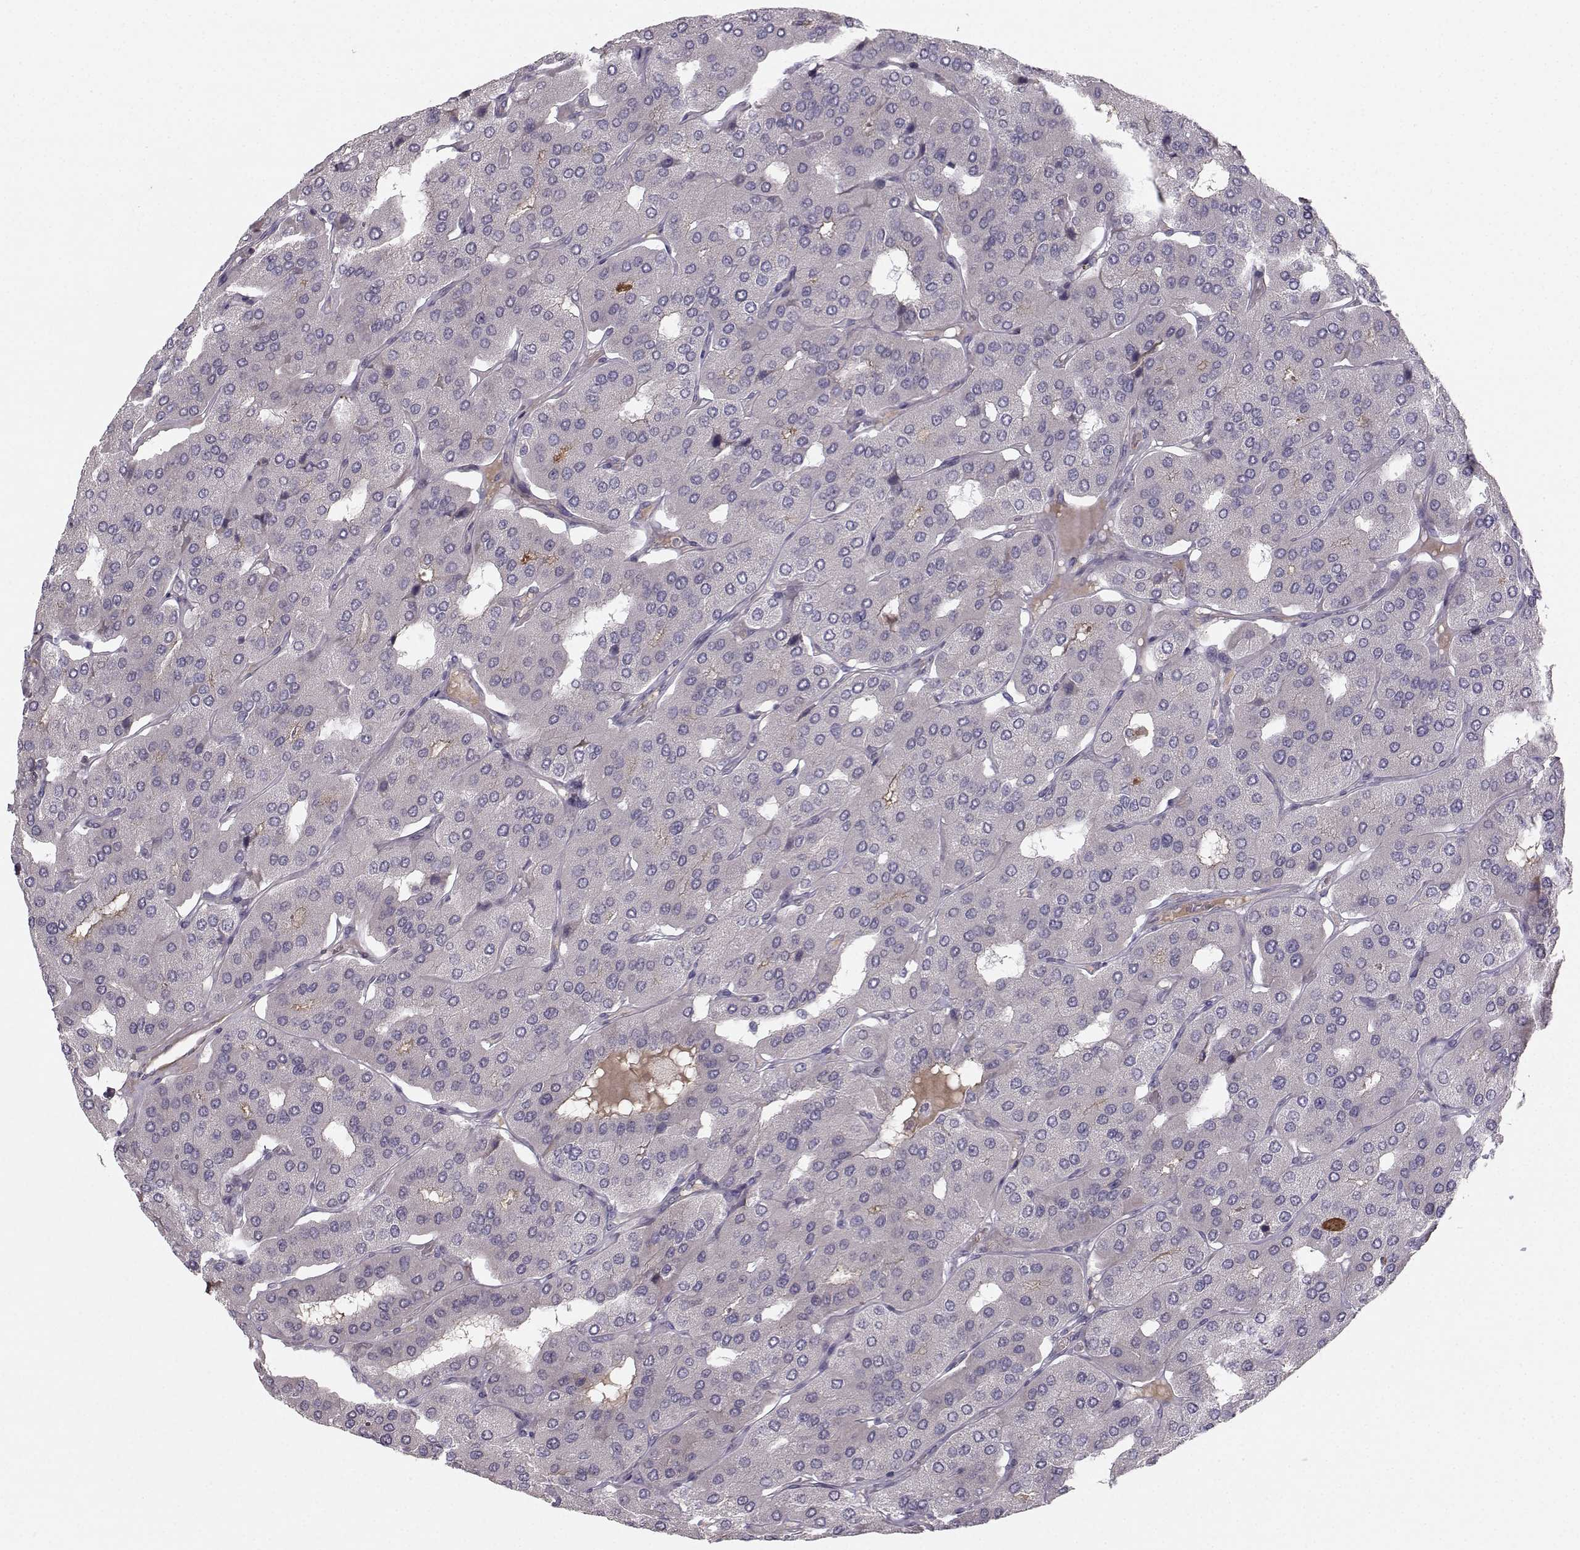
{"staining": {"intensity": "negative", "quantity": "none", "location": "none"}, "tissue": "parathyroid gland", "cell_type": "Glandular cells", "image_type": "normal", "snomed": [{"axis": "morphology", "description": "Normal tissue, NOS"}, {"axis": "morphology", "description": "Adenoma, NOS"}, {"axis": "topography", "description": "Parathyroid gland"}], "caption": "IHC of unremarkable human parathyroid gland exhibits no positivity in glandular cells.", "gene": "OPRD1", "patient": {"sex": "female", "age": 86}}